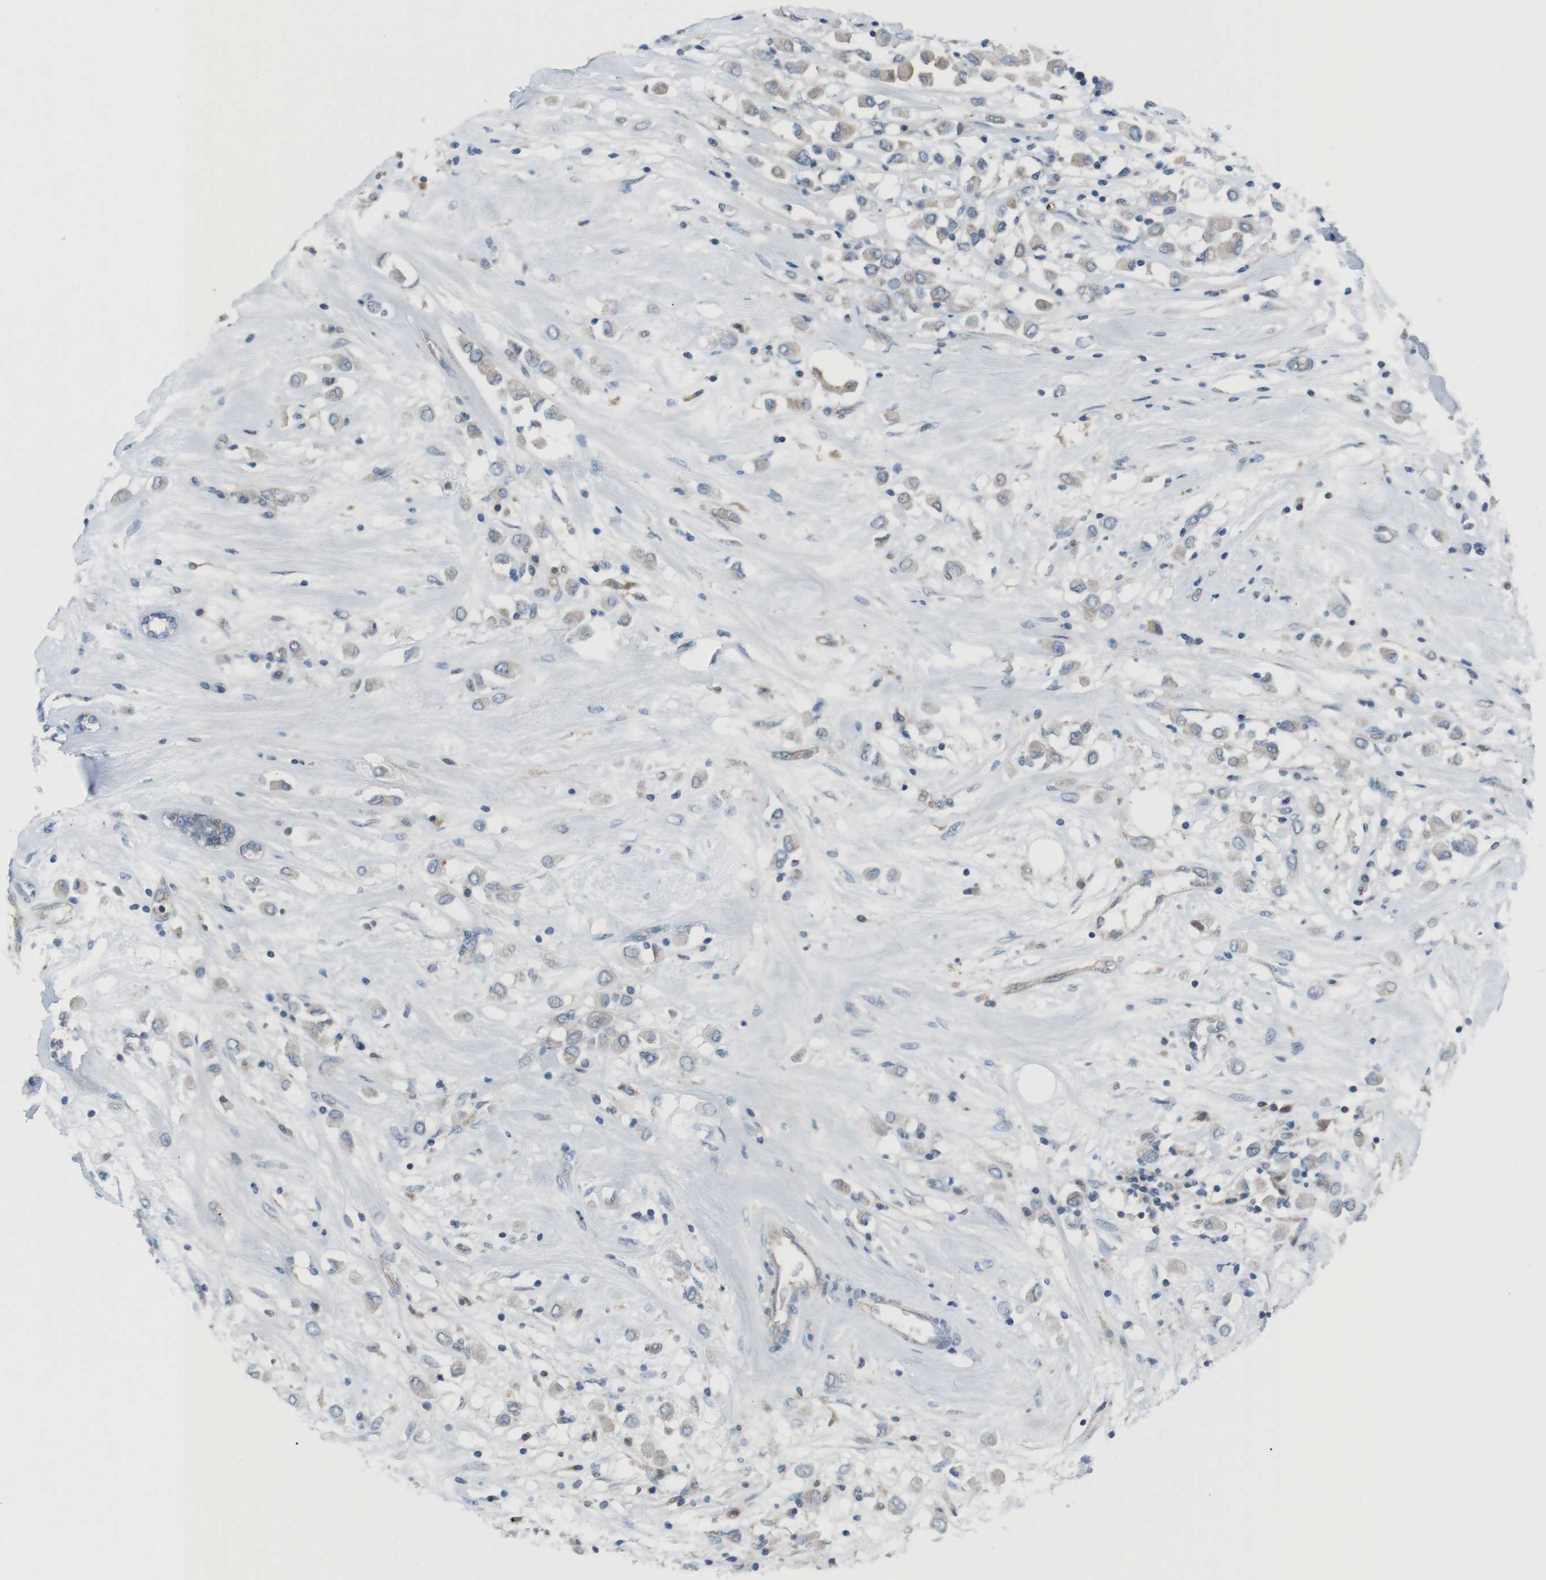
{"staining": {"intensity": "weak", "quantity": "<25%", "location": "cytoplasmic/membranous"}, "tissue": "breast cancer", "cell_type": "Tumor cells", "image_type": "cancer", "snomed": [{"axis": "morphology", "description": "Duct carcinoma"}, {"axis": "topography", "description": "Breast"}], "caption": "DAB immunohistochemical staining of human invasive ductal carcinoma (breast) reveals no significant staining in tumor cells. The staining was performed using DAB to visualize the protein expression in brown, while the nuclei were stained in blue with hematoxylin (Magnification: 20x).", "gene": "SPTA1", "patient": {"sex": "female", "age": 61}}